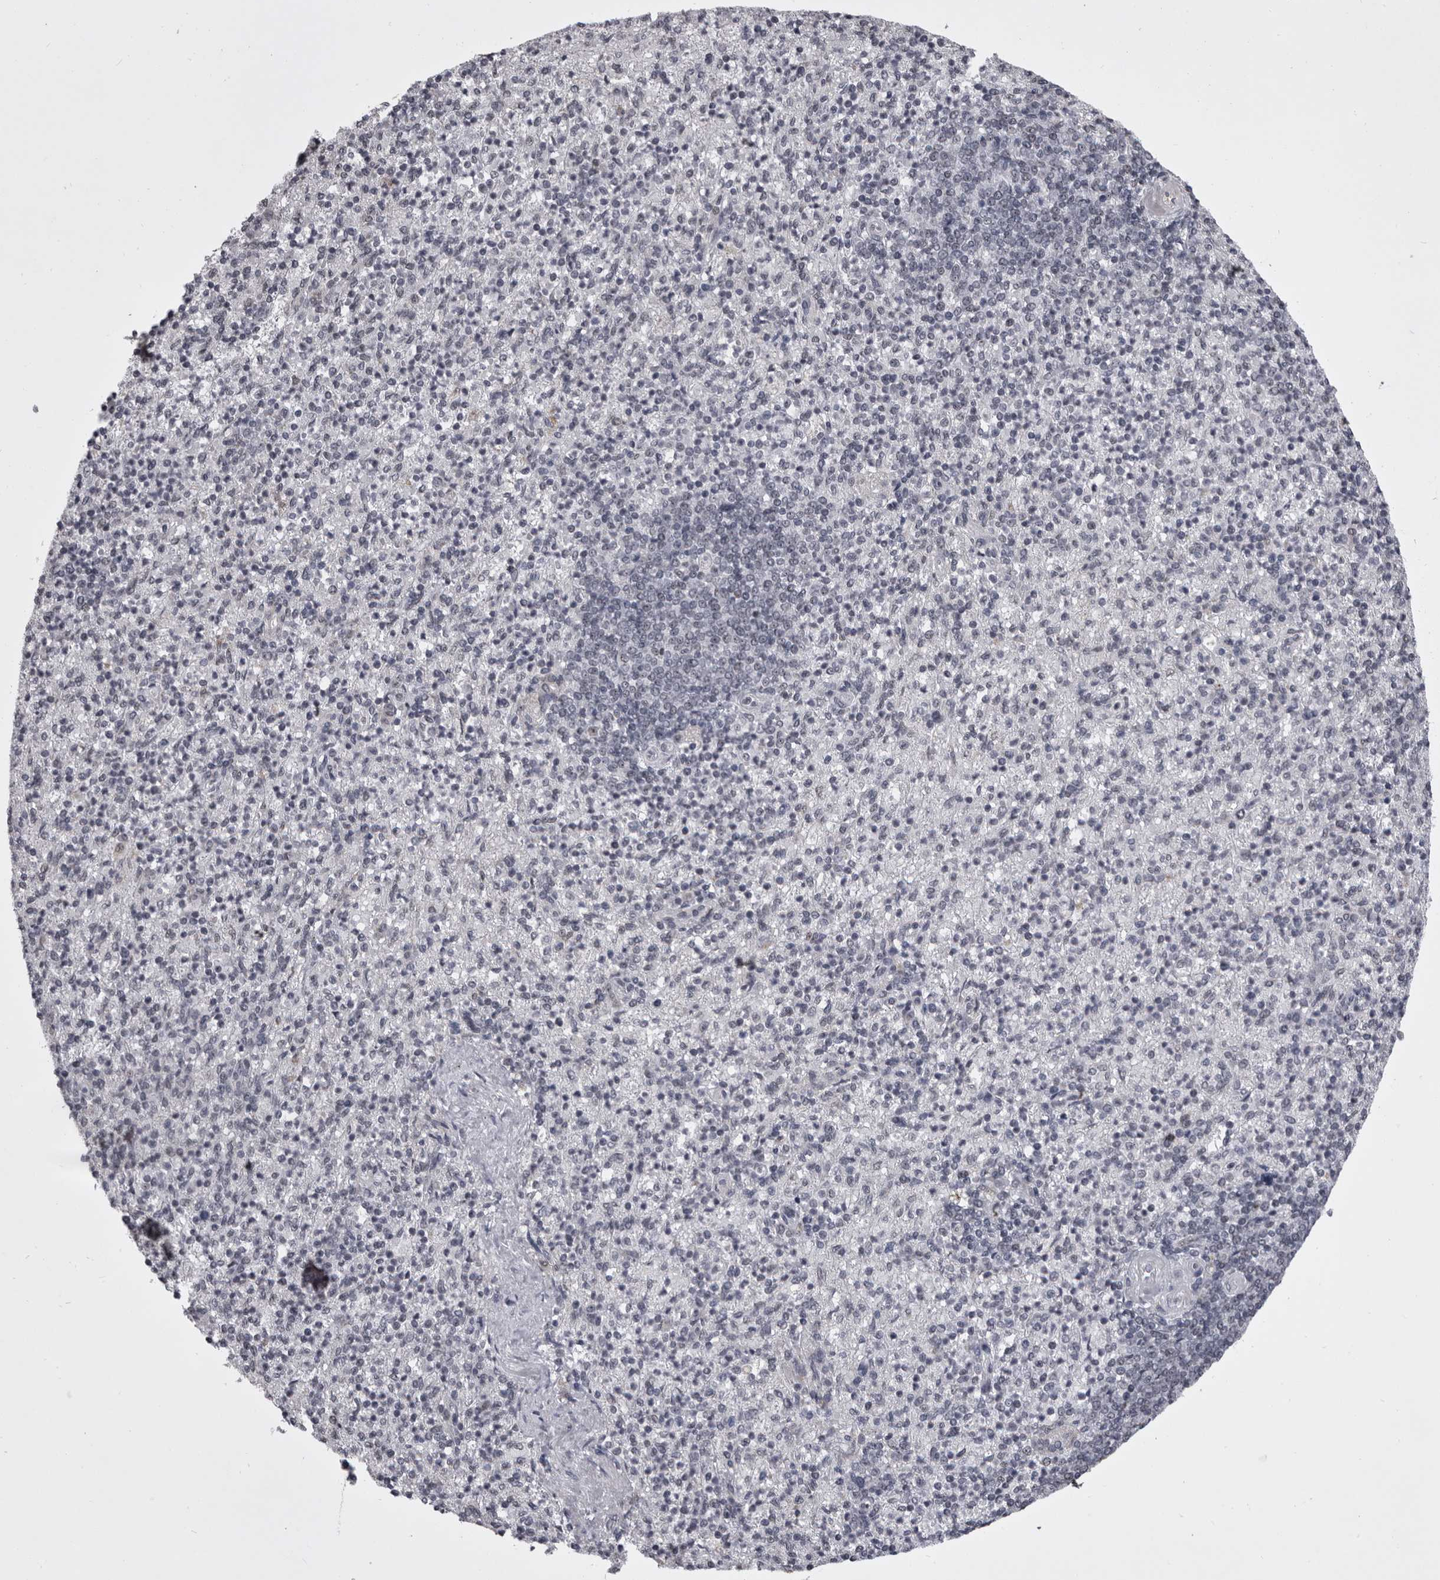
{"staining": {"intensity": "negative", "quantity": "none", "location": "none"}, "tissue": "spleen", "cell_type": "Cells in red pulp", "image_type": "normal", "snomed": [{"axis": "morphology", "description": "Normal tissue, NOS"}, {"axis": "topography", "description": "Spleen"}], "caption": "A histopathology image of human spleen is negative for staining in cells in red pulp. (IHC, brightfield microscopy, high magnification).", "gene": "PRPF3", "patient": {"sex": "female", "age": 74}}